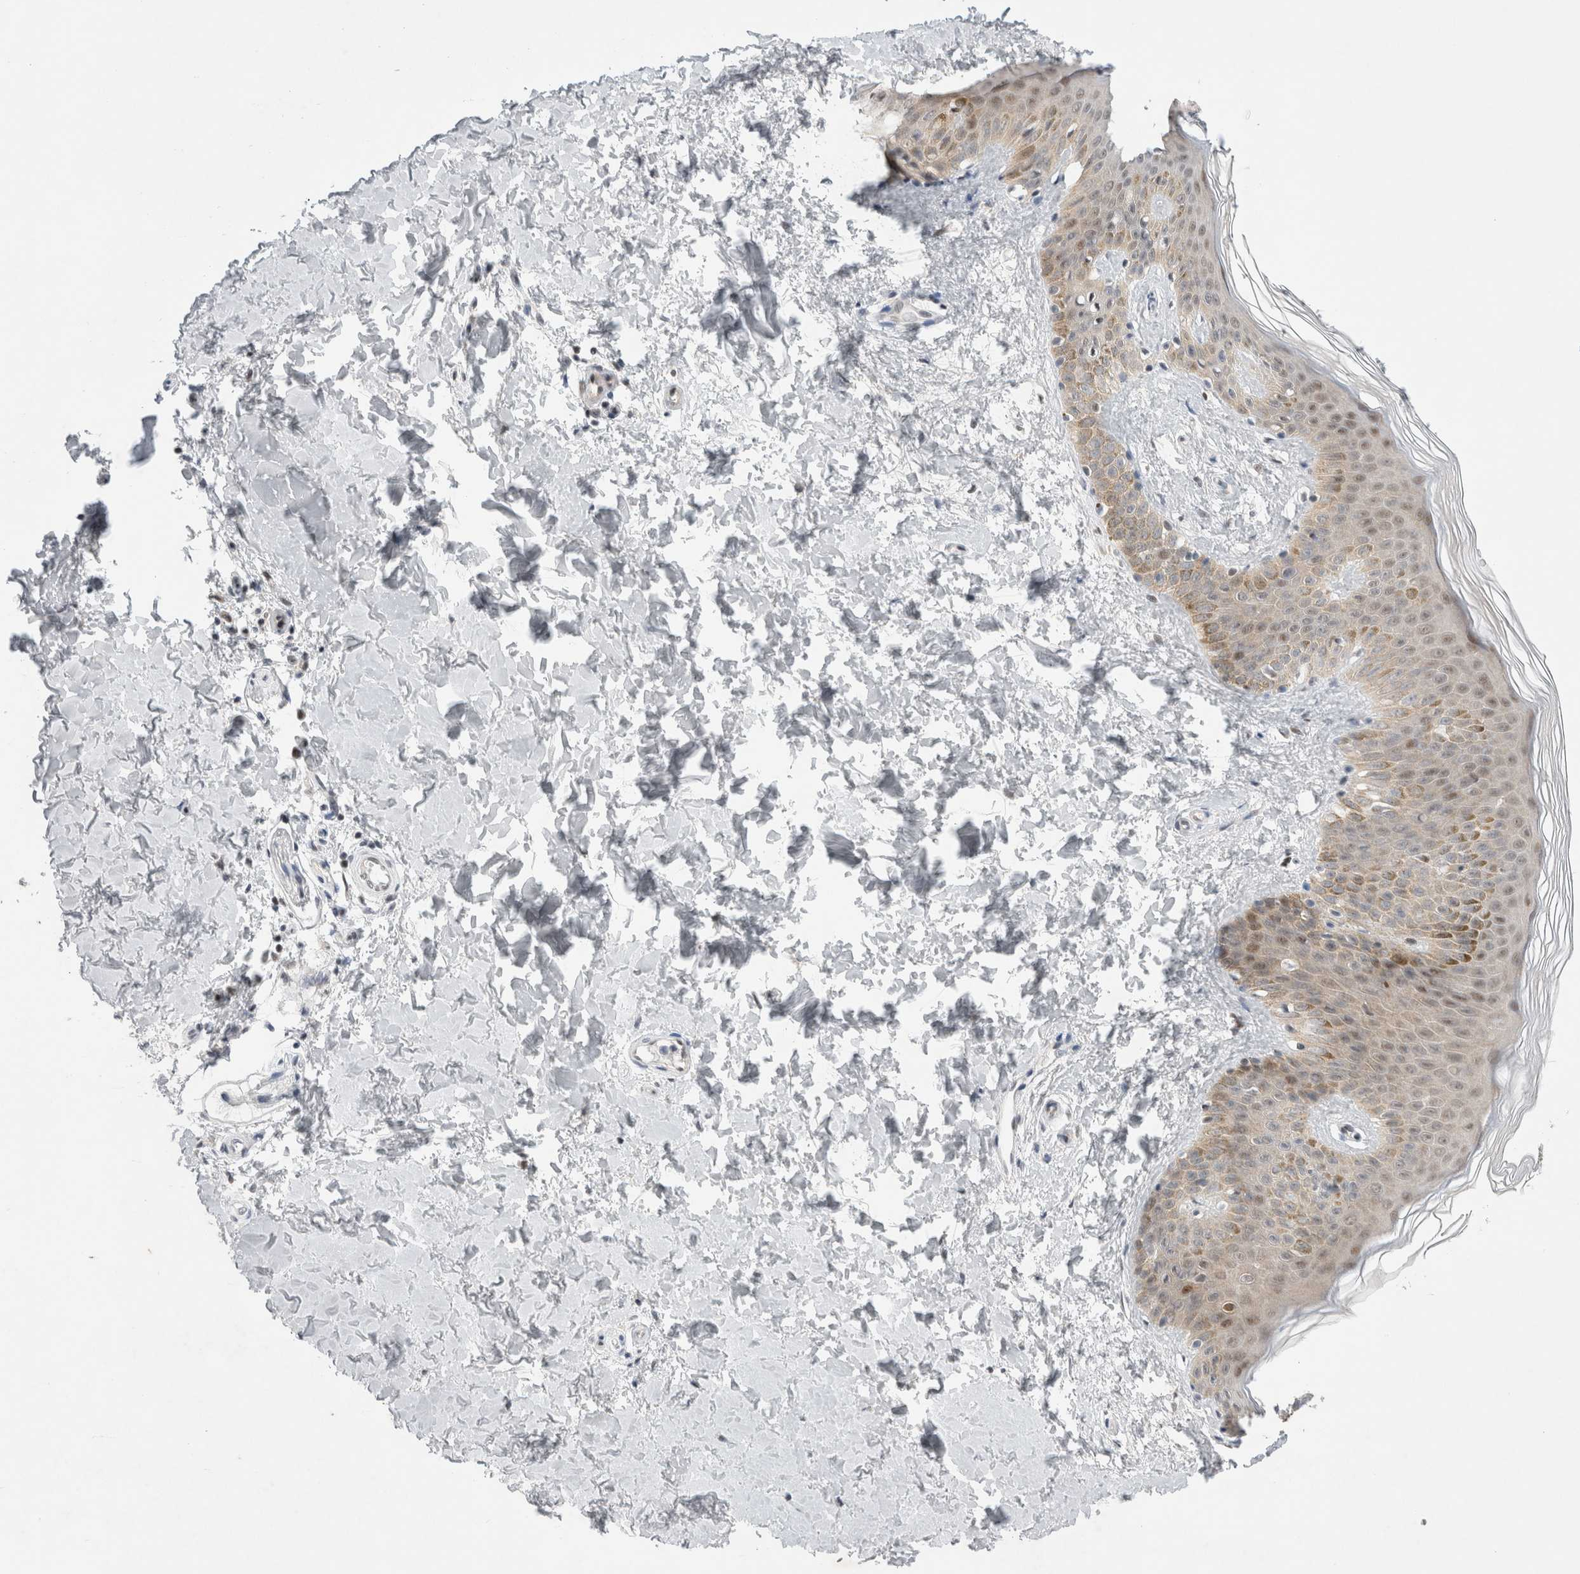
{"staining": {"intensity": "negative", "quantity": "none", "location": "none"}, "tissue": "skin", "cell_type": "Fibroblasts", "image_type": "normal", "snomed": [{"axis": "morphology", "description": "Normal tissue, NOS"}, {"axis": "morphology", "description": "Neoplasm, benign, NOS"}, {"axis": "topography", "description": "Skin"}, {"axis": "topography", "description": "Soft tissue"}], "caption": "A high-resolution photomicrograph shows immunohistochemistry staining of benign skin, which exhibits no significant staining in fibroblasts.", "gene": "WIPF2", "patient": {"sex": "male", "age": 26}}